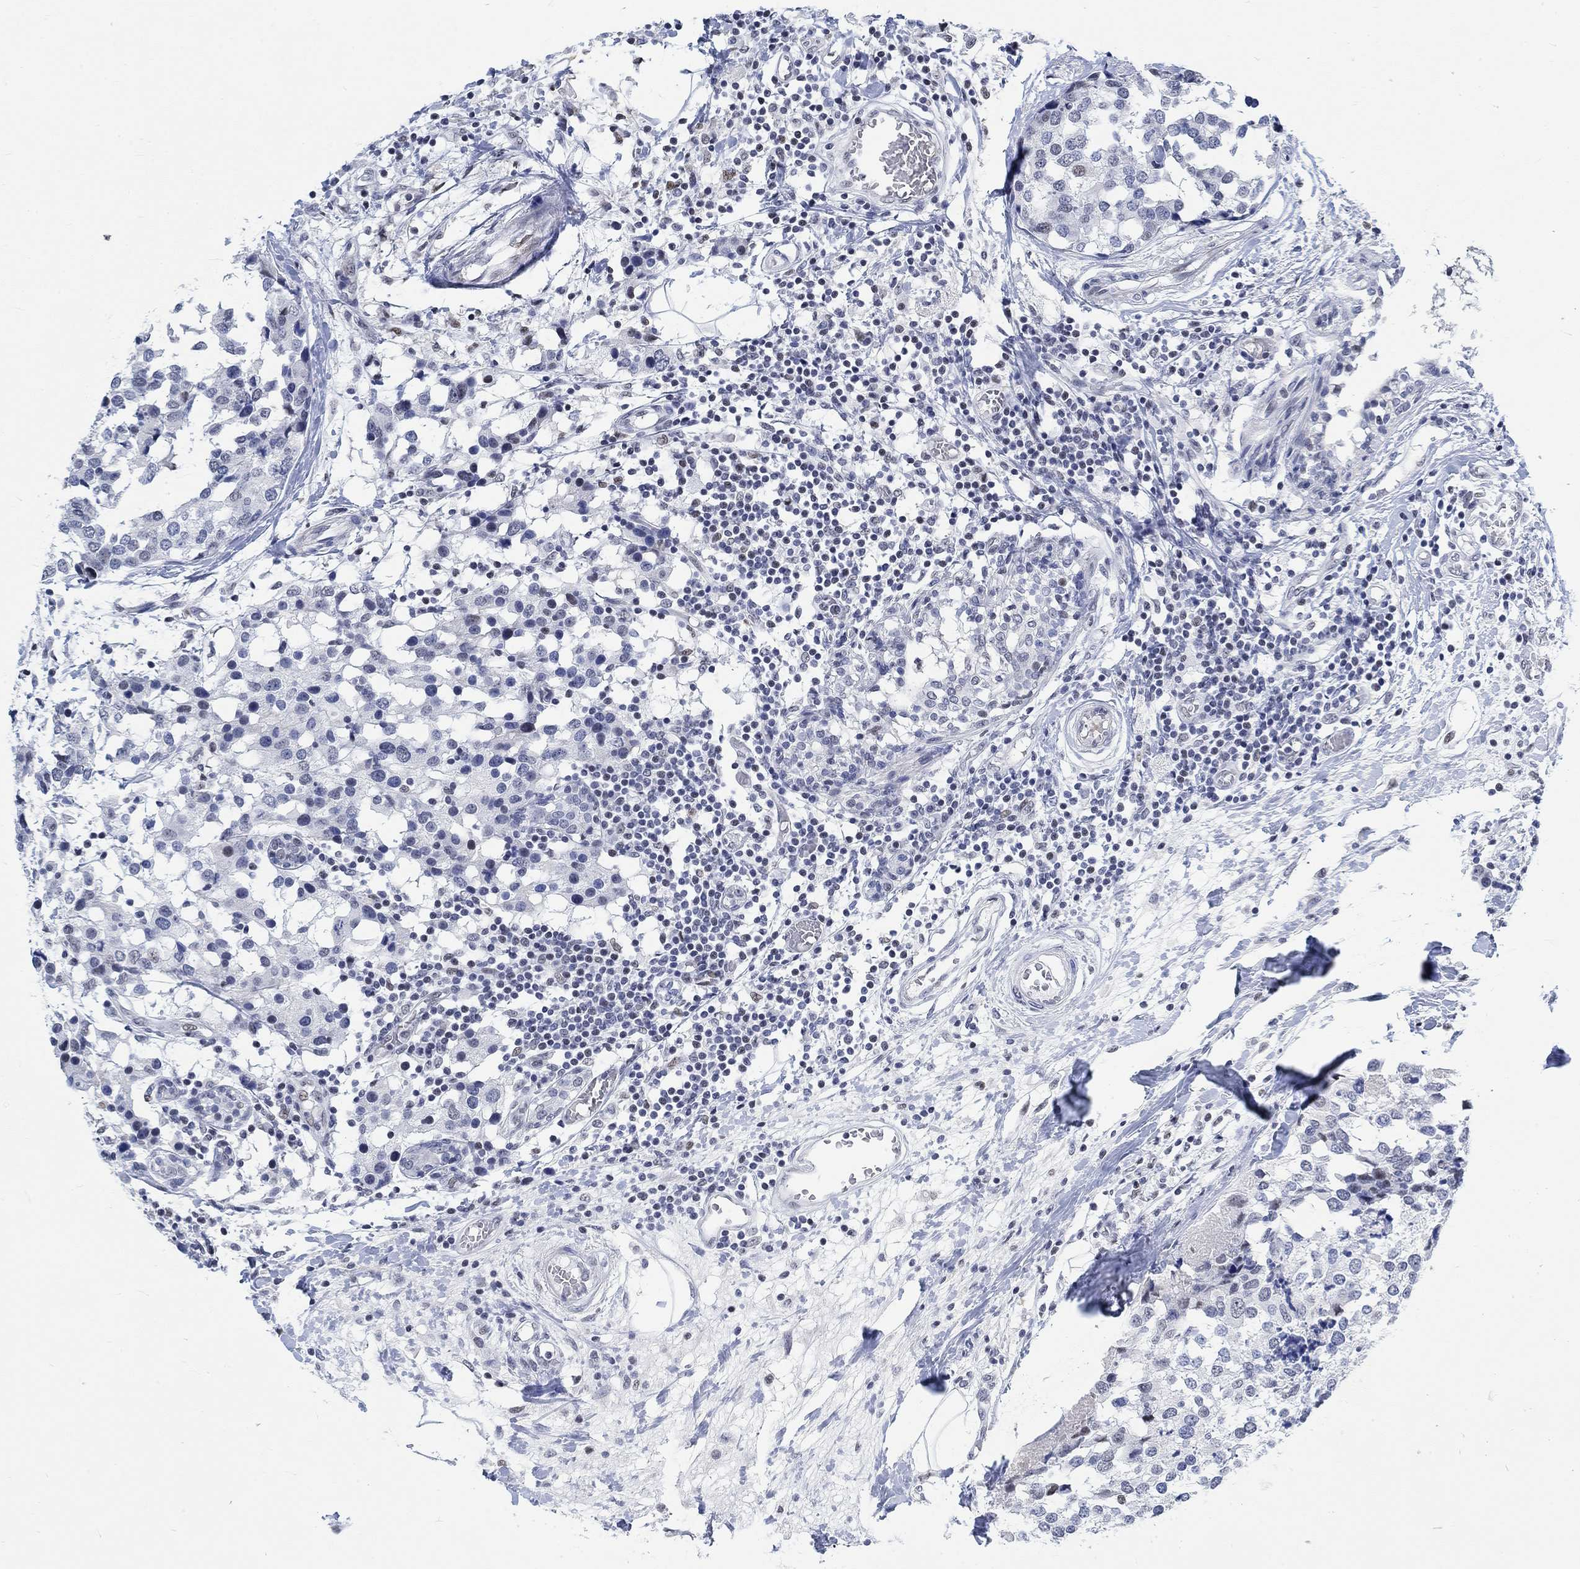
{"staining": {"intensity": "negative", "quantity": "none", "location": "none"}, "tissue": "breast cancer", "cell_type": "Tumor cells", "image_type": "cancer", "snomed": [{"axis": "morphology", "description": "Lobular carcinoma"}, {"axis": "topography", "description": "Breast"}], "caption": "An image of breast cancer (lobular carcinoma) stained for a protein exhibits no brown staining in tumor cells.", "gene": "KCNH8", "patient": {"sex": "female", "age": 59}}